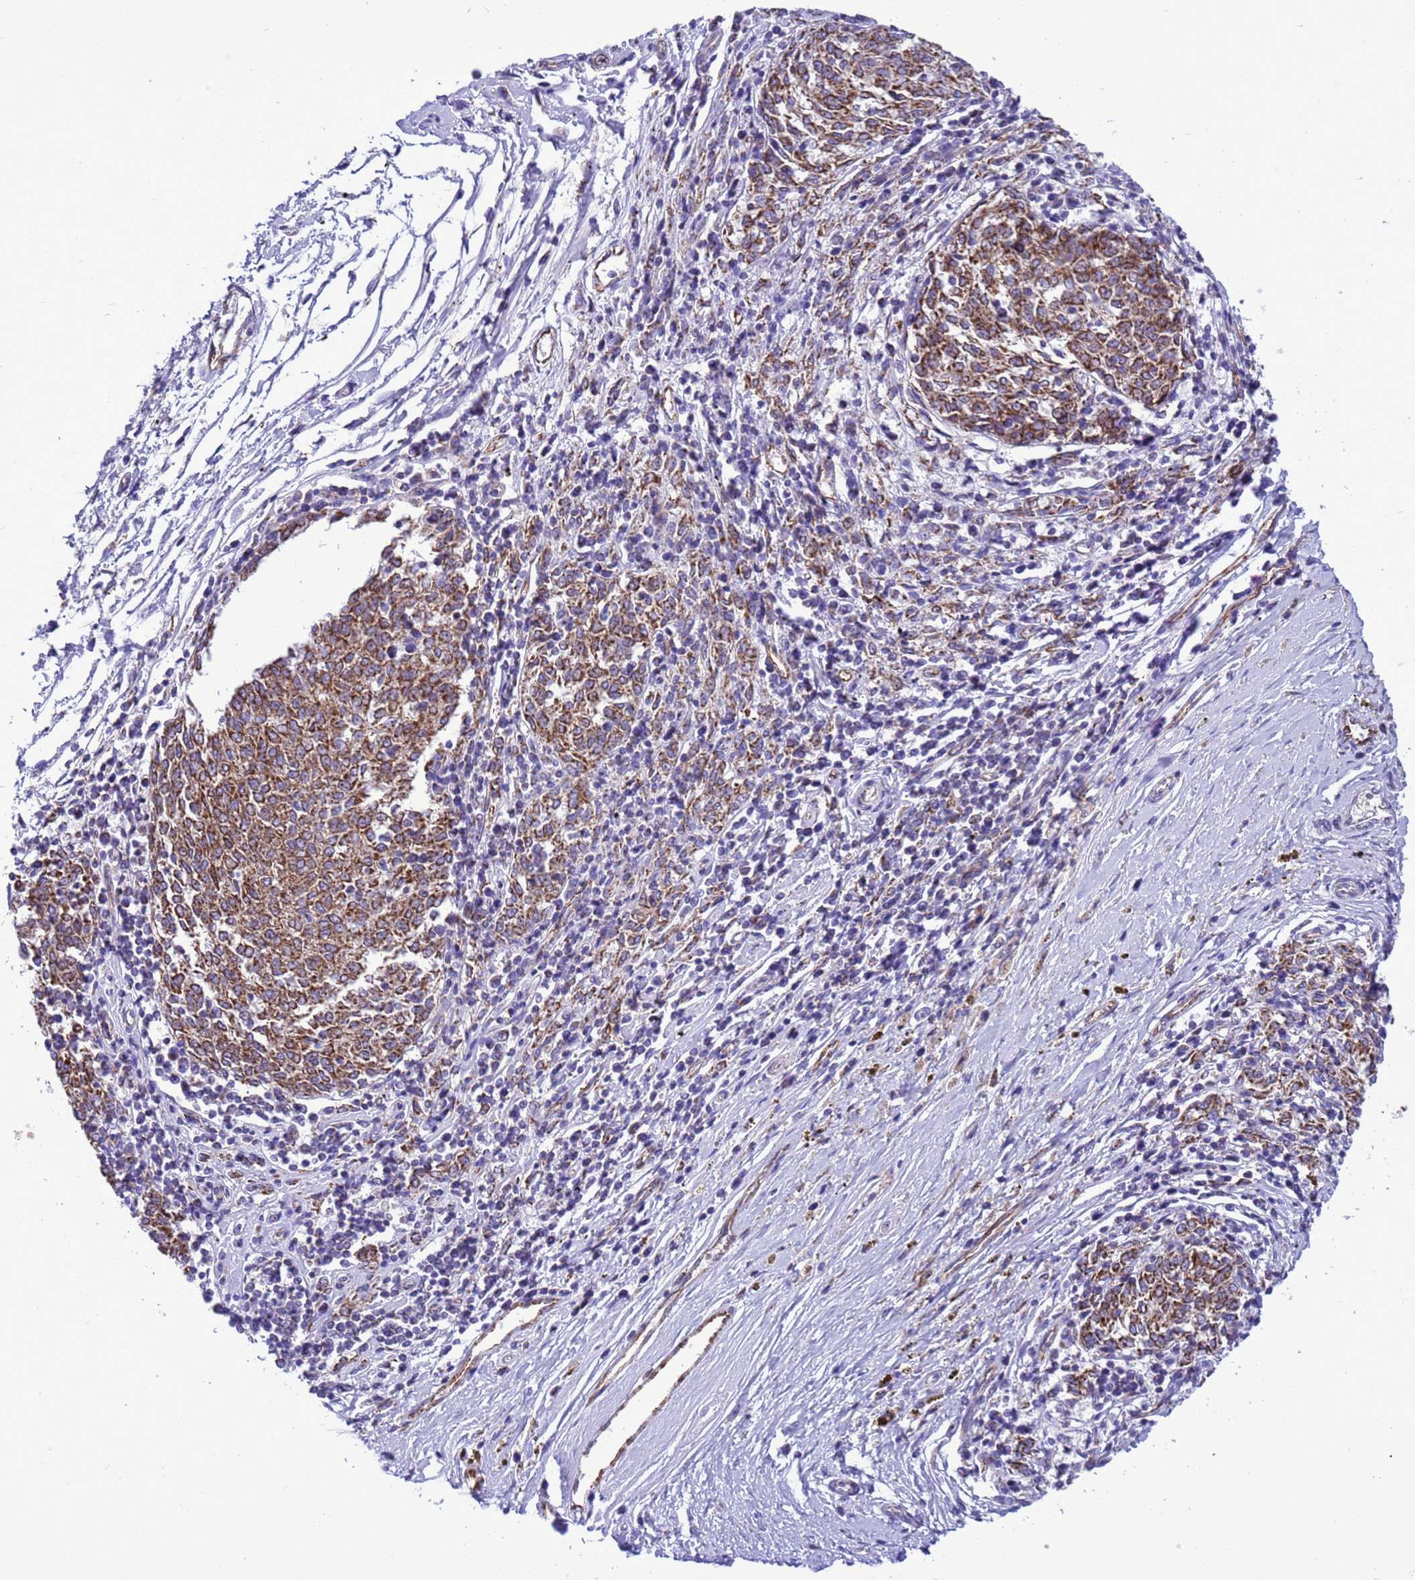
{"staining": {"intensity": "moderate", "quantity": ">75%", "location": "cytoplasmic/membranous"}, "tissue": "melanoma", "cell_type": "Tumor cells", "image_type": "cancer", "snomed": [{"axis": "morphology", "description": "Malignant melanoma, NOS"}, {"axis": "topography", "description": "Skin"}], "caption": "Malignant melanoma stained for a protein (brown) demonstrates moderate cytoplasmic/membranous positive expression in approximately >75% of tumor cells.", "gene": "CCDC191", "patient": {"sex": "female", "age": 72}}